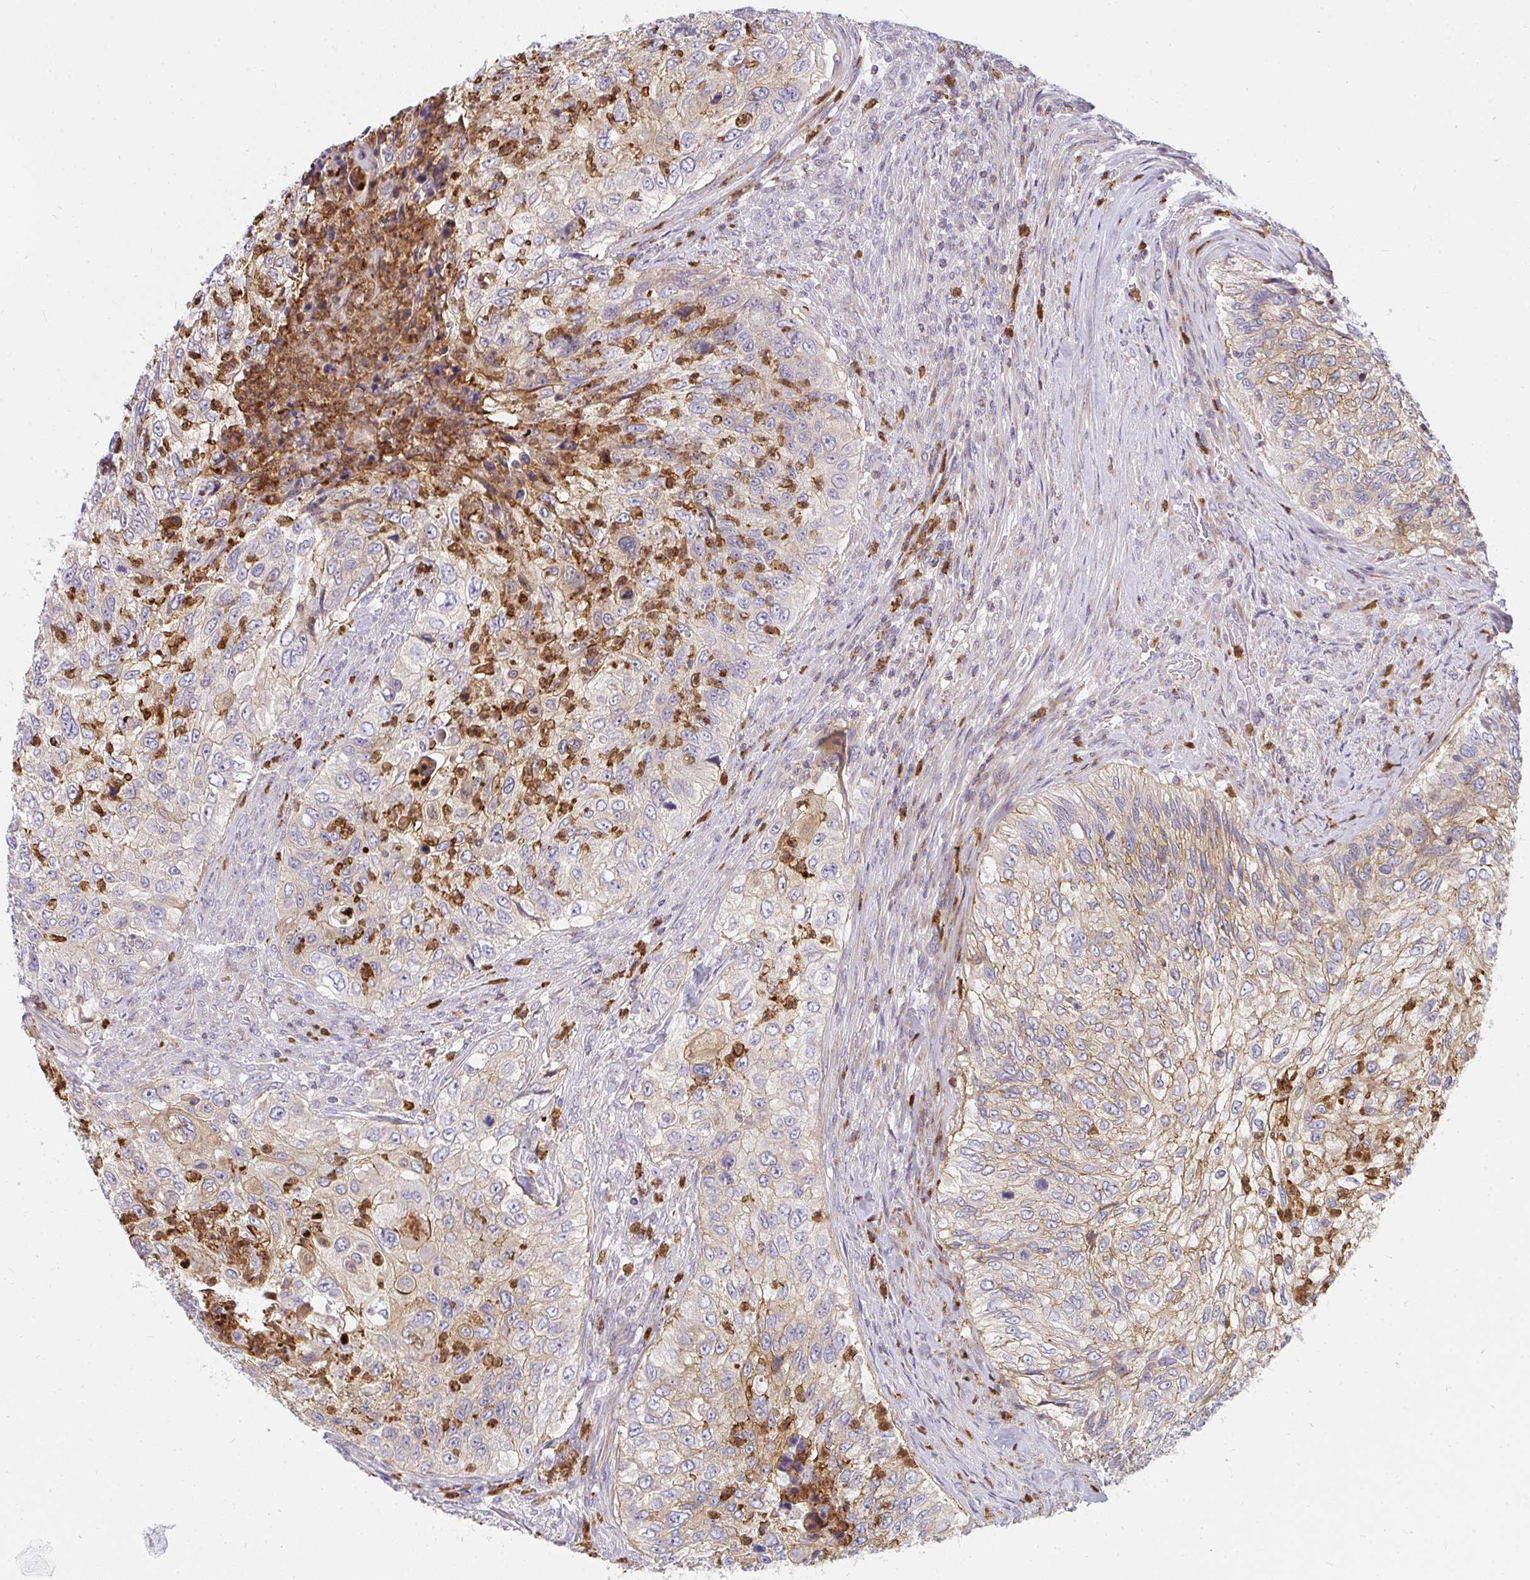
{"staining": {"intensity": "moderate", "quantity": "25%-75%", "location": "cytoplasmic/membranous"}, "tissue": "urothelial cancer", "cell_type": "Tumor cells", "image_type": "cancer", "snomed": [{"axis": "morphology", "description": "Urothelial carcinoma, High grade"}, {"axis": "topography", "description": "Urinary bladder"}], "caption": "This micrograph reveals urothelial cancer stained with IHC to label a protein in brown. The cytoplasmic/membranous of tumor cells show moderate positivity for the protein. Nuclei are counter-stained blue.", "gene": "CSF3R", "patient": {"sex": "female", "age": 60}}